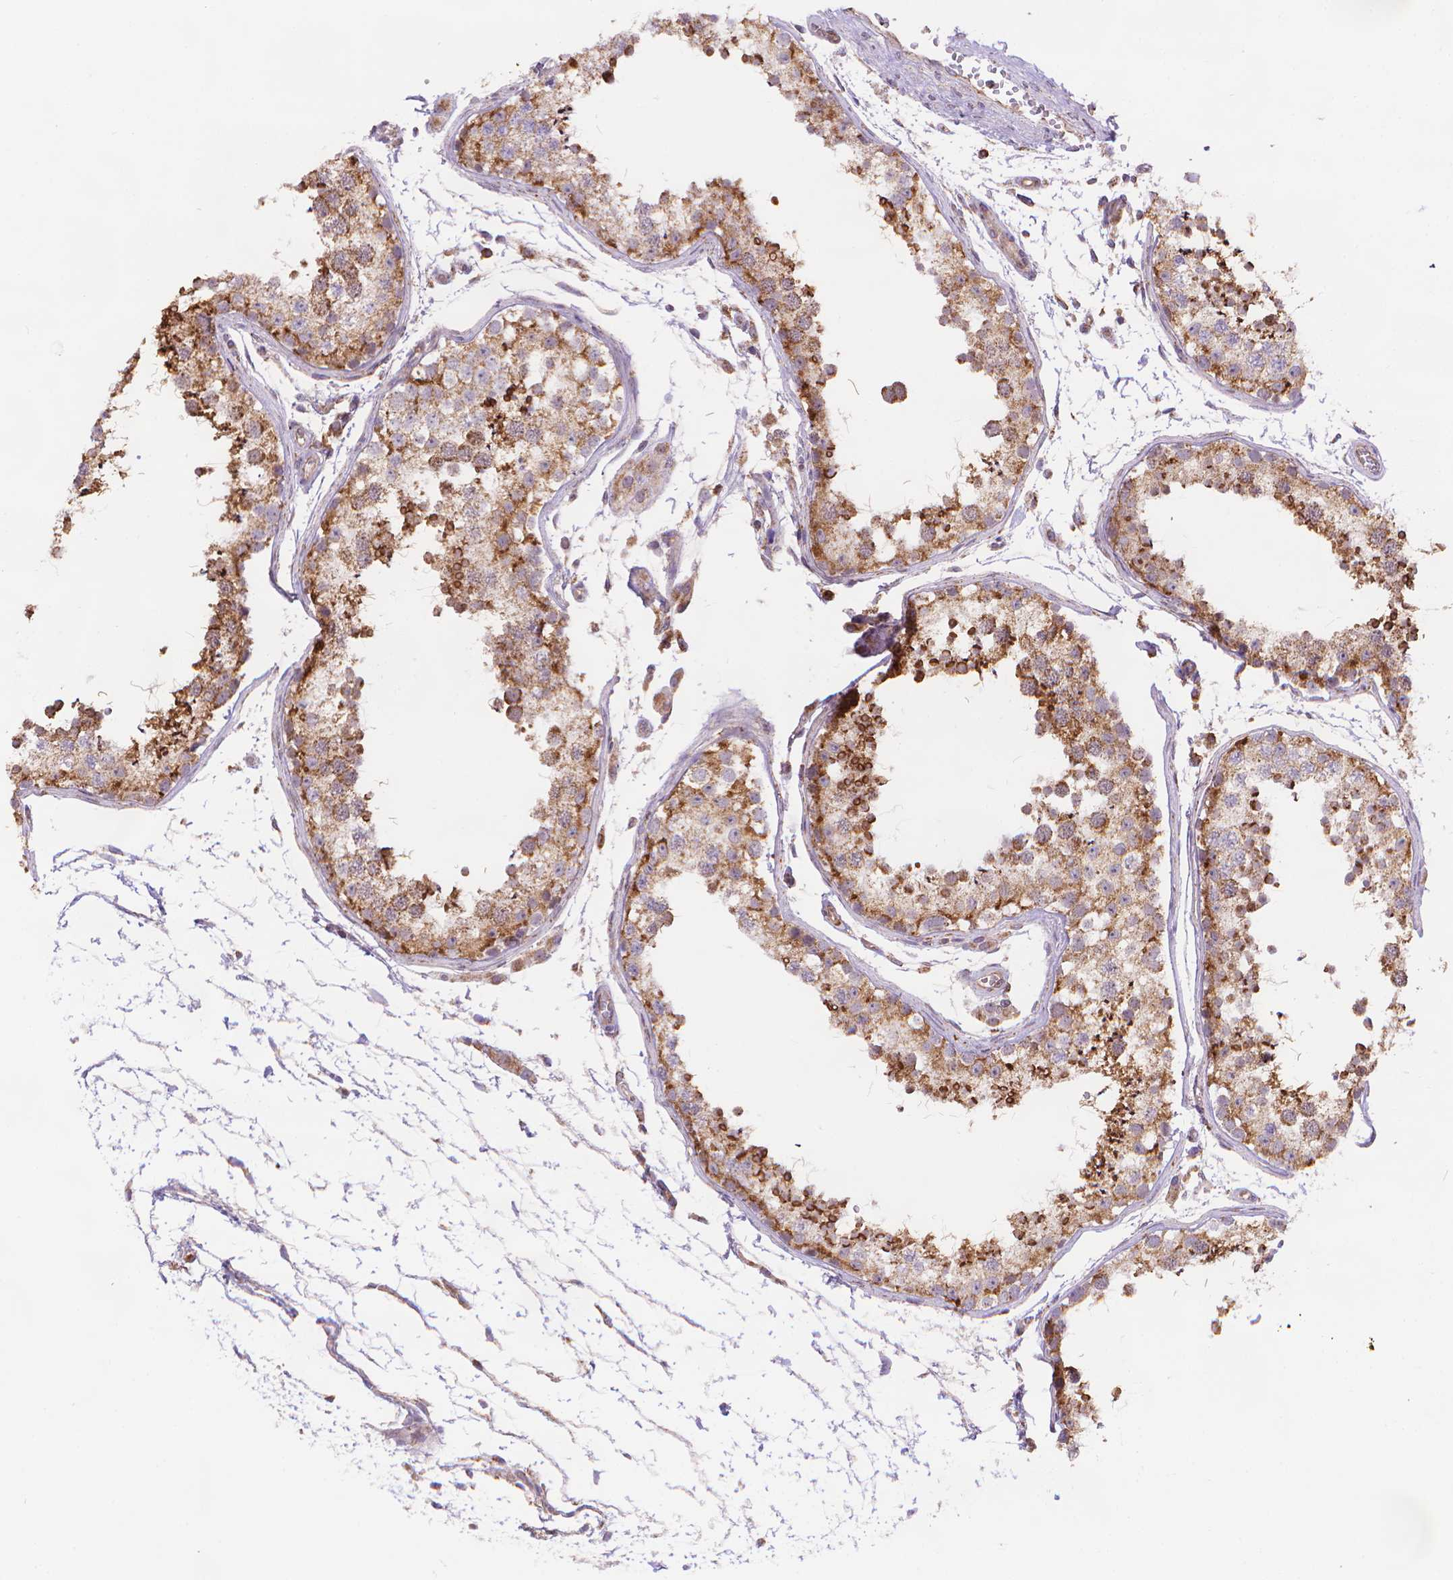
{"staining": {"intensity": "strong", "quantity": "25%-75%", "location": "cytoplasmic/membranous"}, "tissue": "testis", "cell_type": "Cells in seminiferous ducts", "image_type": "normal", "snomed": [{"axis": "morphology", "description": "Normal tissue, NOS"}, {"axis": "topography", "description": "Testis"}], "caption": "Immunohistochemistry histopathology image of normal testis: human testis stained using IHC reveals high levels of strong protein expression localized specifically in the cytoplasmic/membranous of cells in seminiferous ducts, appearing as a cytoplasmic/membranous brown color.", "gene": "CYYR1", "patient": {"sex": "male", "age": 29}}